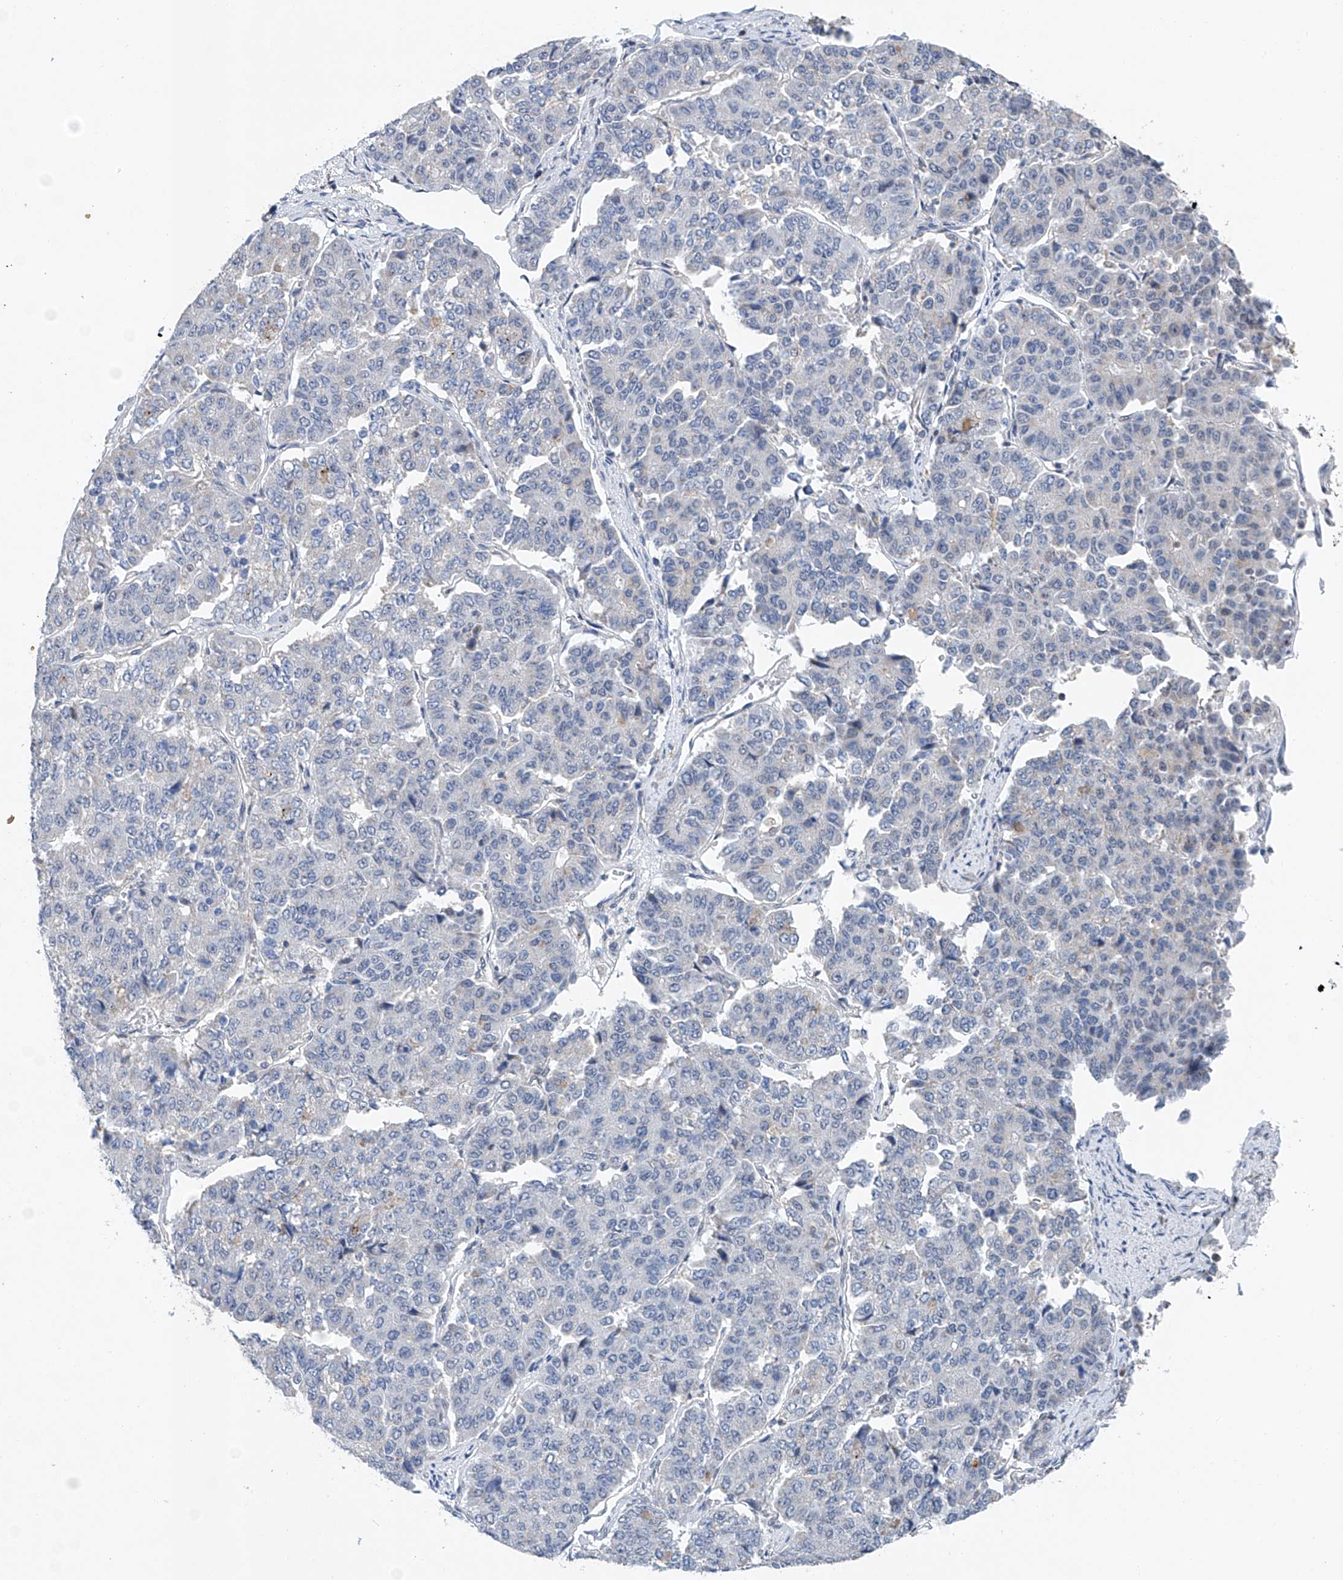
{"staining": {"intensity": "negative", "quantity": "none", "location": "none"}, "tissue": "pancreatic cancer", "cell_type": "Tumor cells", "image_type": "cancer", "snomed": [{"axis": "morphology", "description": "Adenocarcinoma, NOS"}, {"axis": "topography", "description": "Pancreas"}], "caption": "A high-resolution photomicrograph shows IHC staining of adenocarcinoma (pancreatic), which exhibits no significant expression in tumor cells.", "gene": "KLF15", "patient": {"sex": "male", "age": 50}}